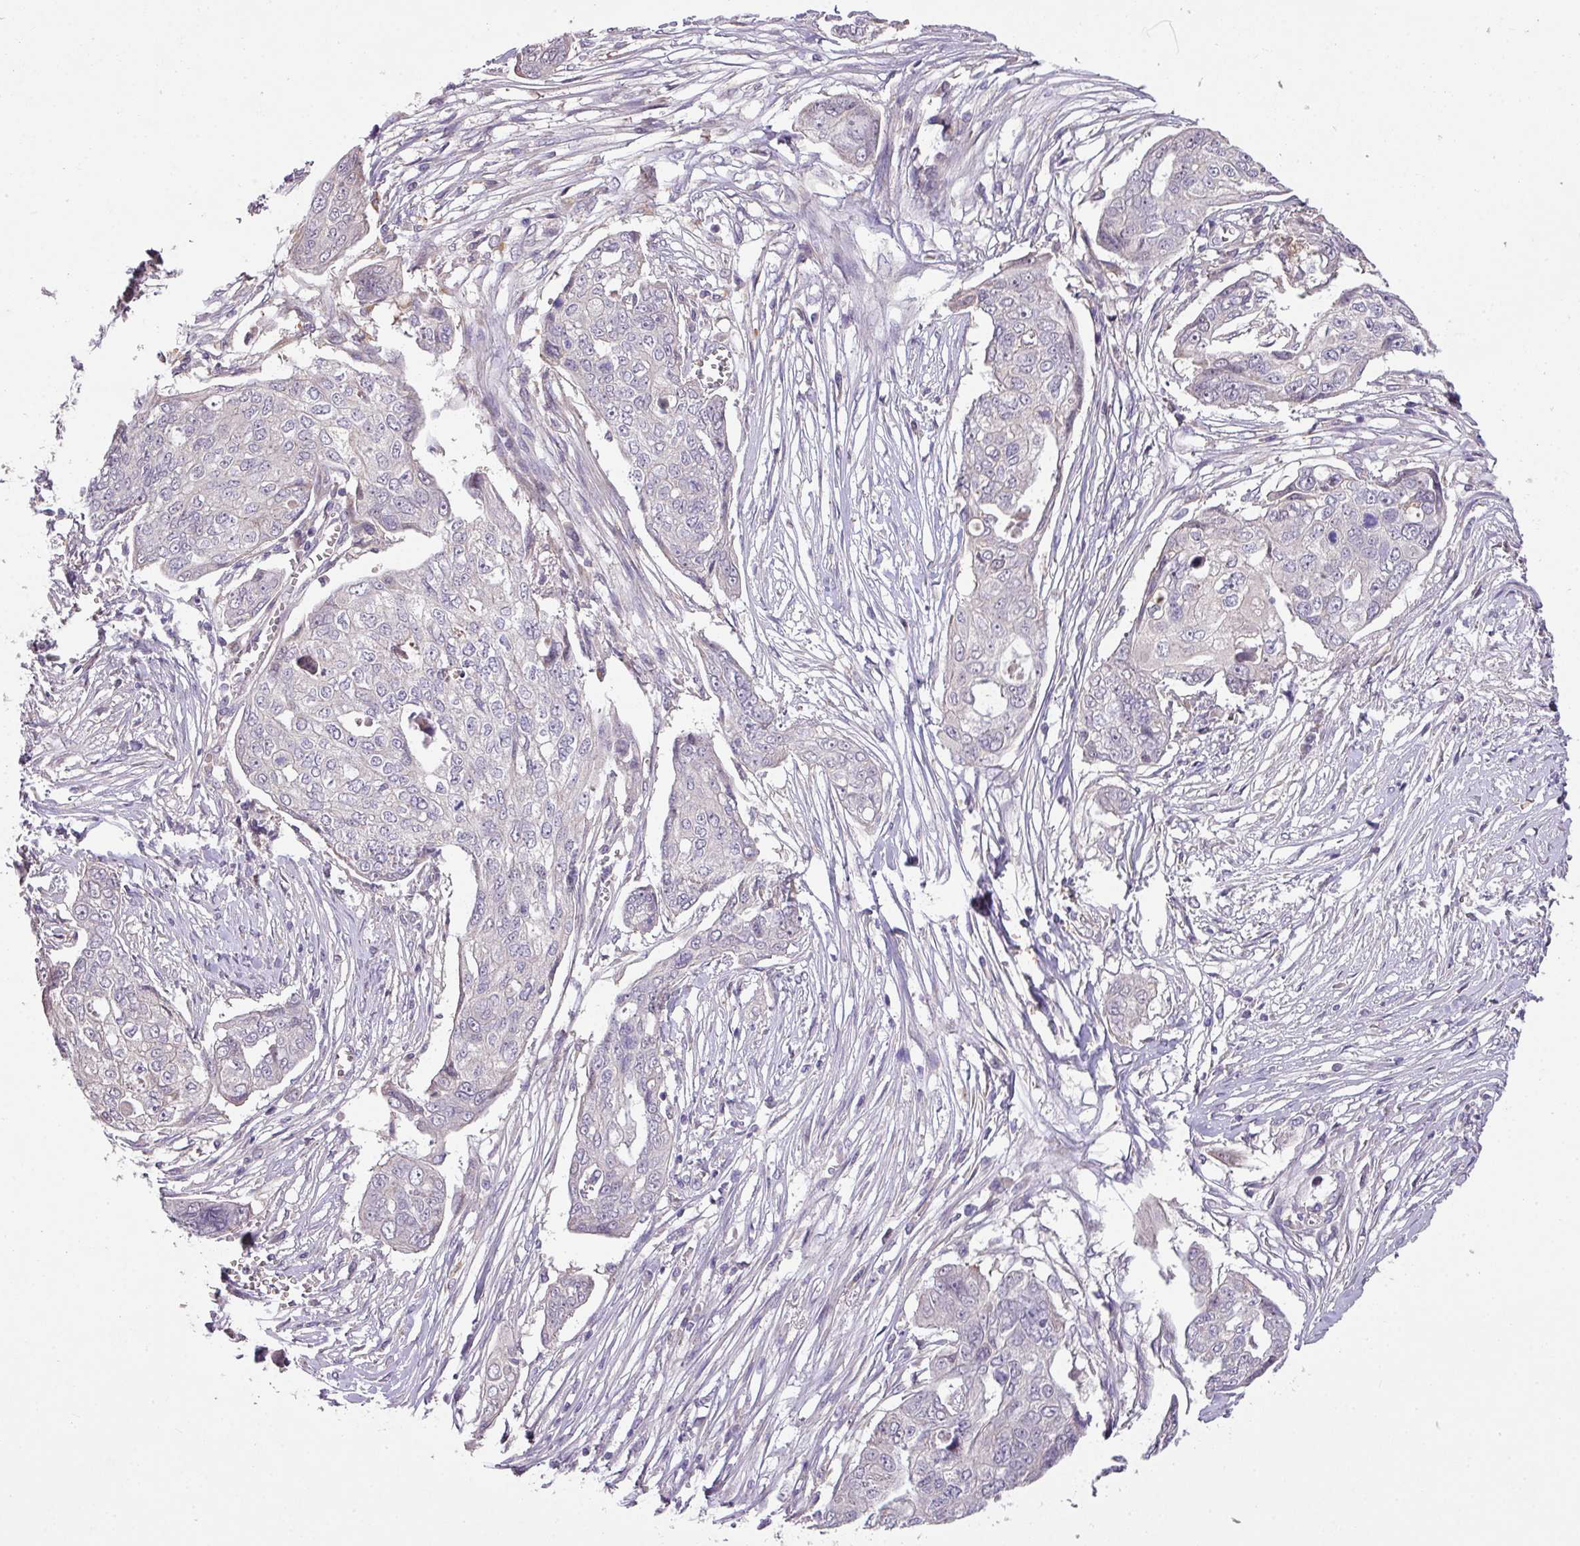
{"staining": {"intensity": "negative", "quantity": "none", "location": "none"}, "tissue": "ovarian cancer", "cell_type": "Tumor cells", "image_type": "cancer", "snomed": [{"axis": "morphology", "description": "Carcinoma, endometroid"}, {"axis": "topography", "description": "Ovary"}], "caption": "High magnification brightfield microscopy of ovarian cancer stained with DAB (brown) and counterstained with hematoxylin (blue): tumor cells show no significant expression.", "gene": "PRADC1", "patient": {"sex": "female", "age": 70}}